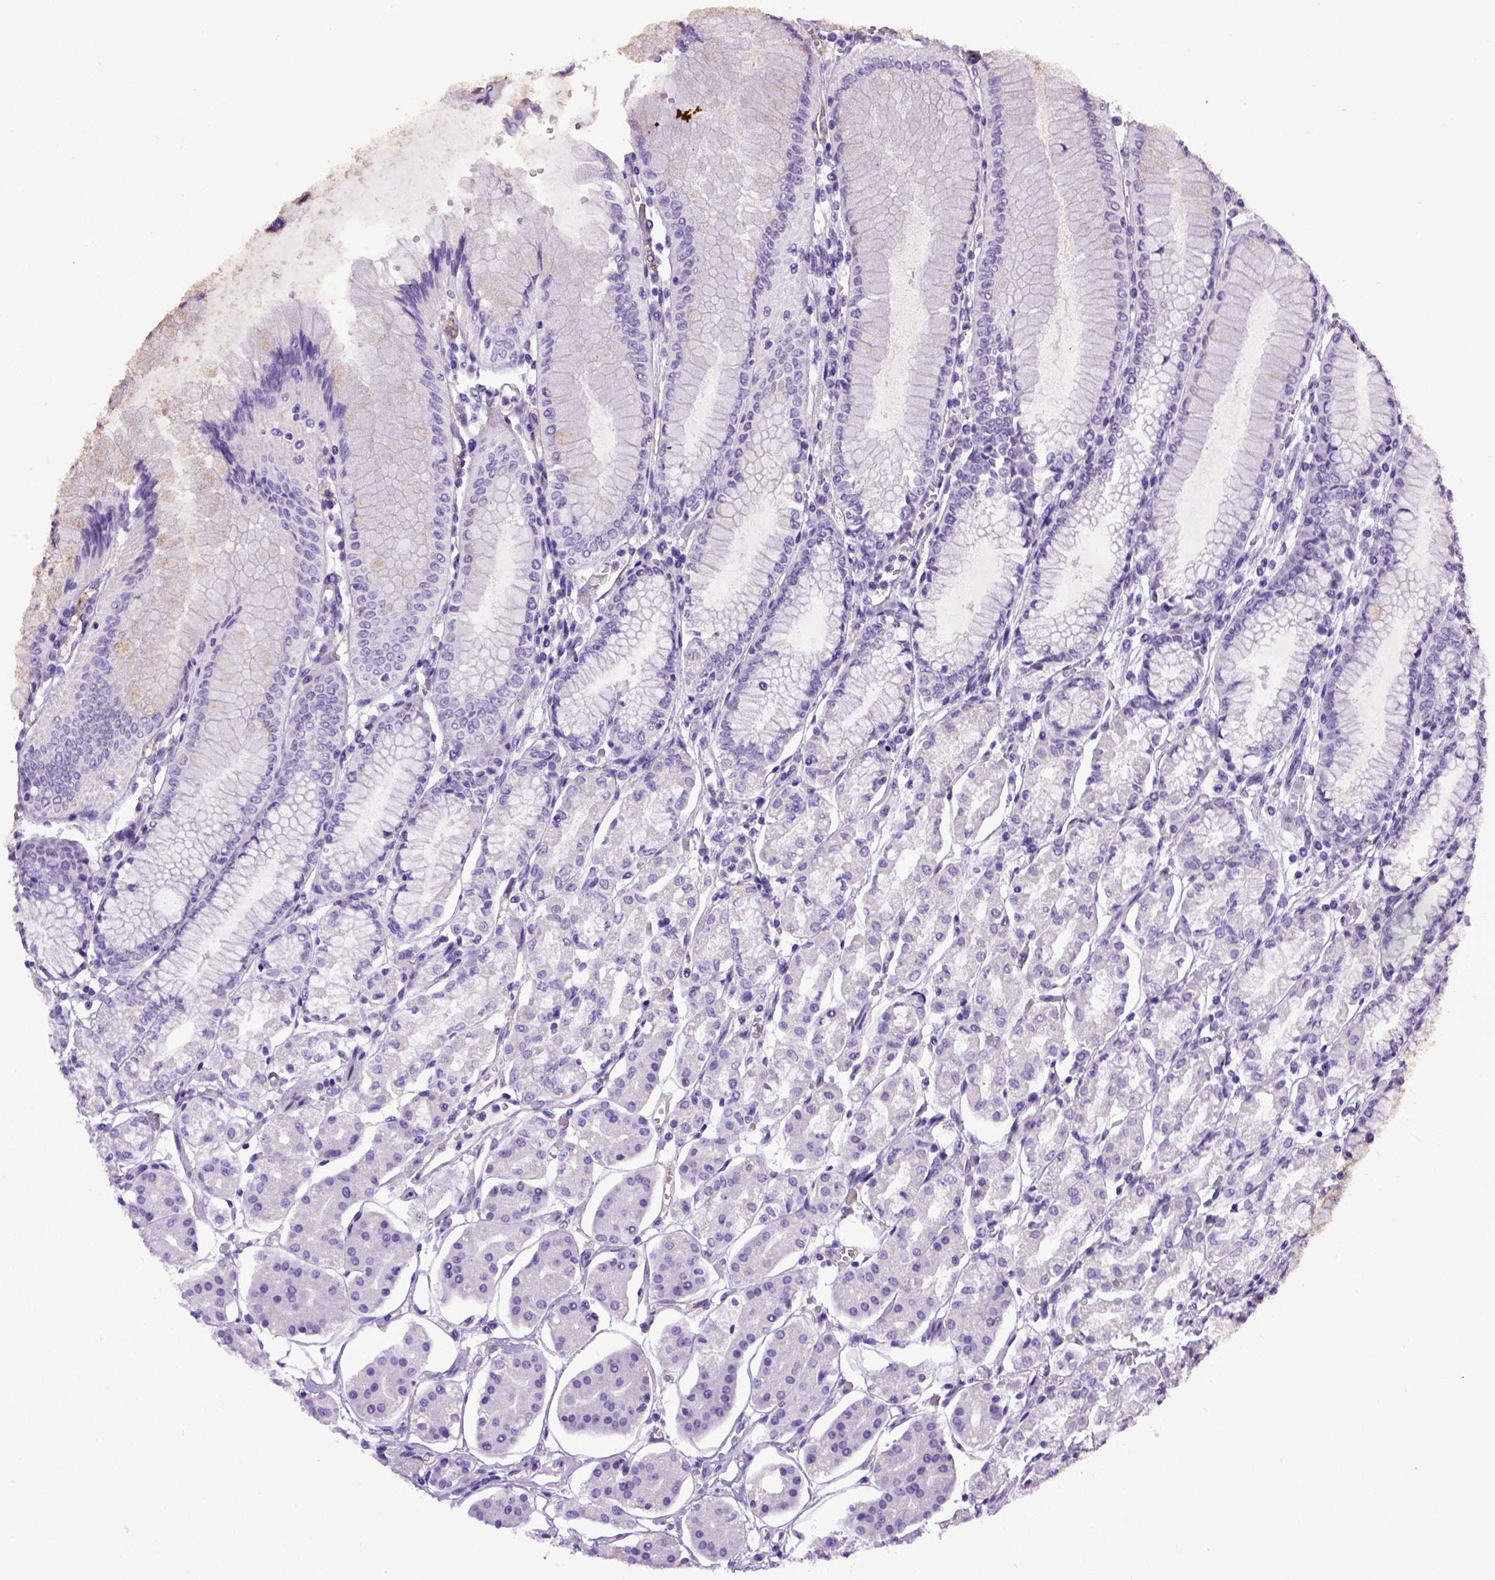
{"staining": {"intensity": "negative", "quantity": "none", "location": "none"}, "tissue": "stomach", "cell_type": "Glandular cells", "image_type": "normal", "snomed": [{"axis": "morphology", "description": "Normal tissue, NOS"}, {"axis": "topography", "description": "Skeletal muscle"}, {"axis": "topography", "description": "Stomach"}], "caption": "IHC image of normal stomach: stomach stained with DAB exhibits no significant protein expression in glandular cells. Nuclei are stained in blue.", "gene": "ENG", "patient": {"sex": "female", "age": 57}}